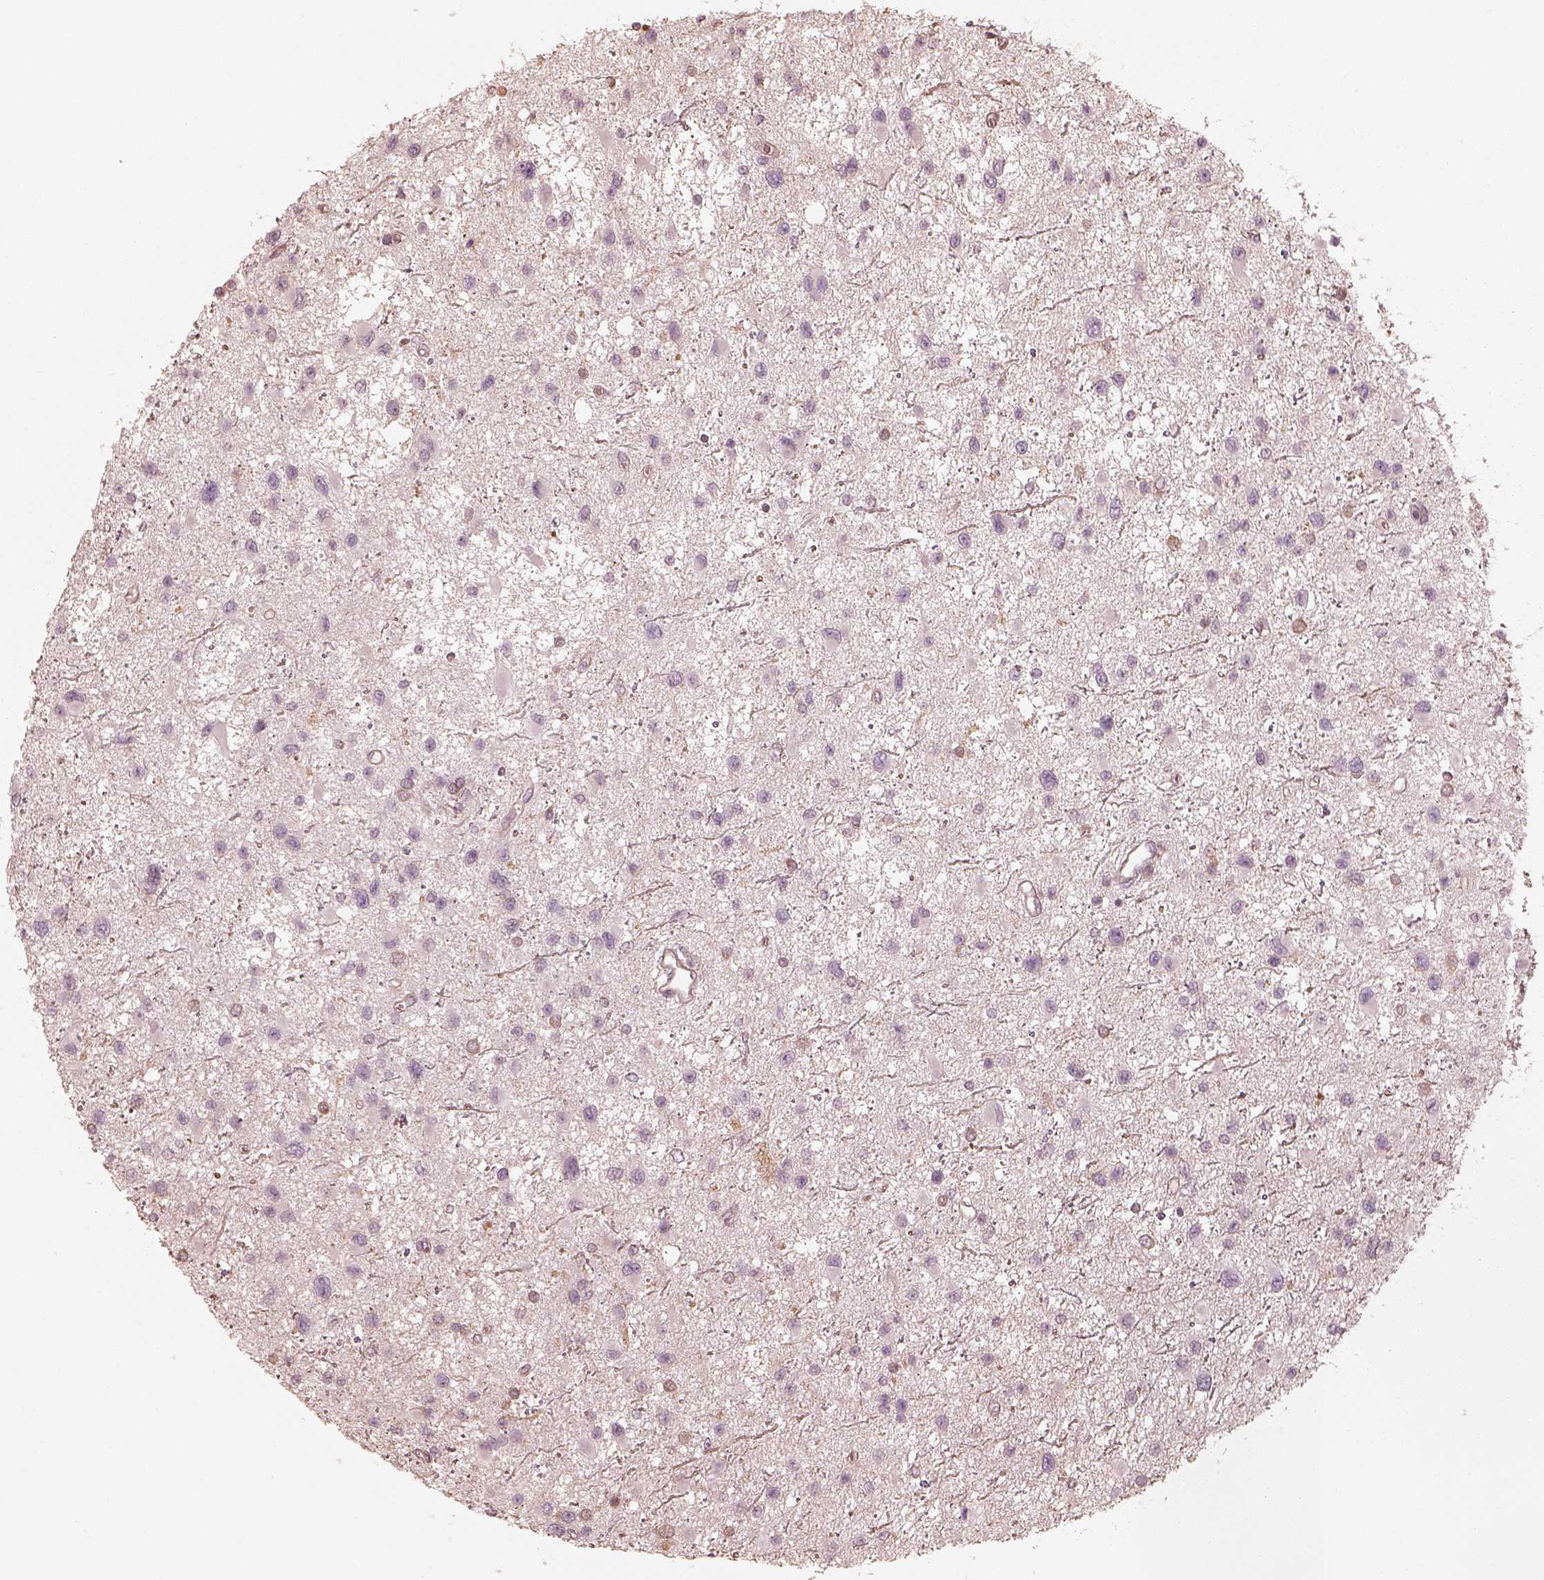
{"staining": {"intensity": "negative", "quantity": "none", "location": "none"}, "tissue": "glioma", "cell_type": "Tumor cells", "image_type": "cancer", "snomed": [{"axis": "morphology", "description": "Glioma, malignant, Low grade"}, {"axis": "topography", "description": "Brain"}], "caption": "There is no significant positivity in tumor cells of glioma.", "gene": "KIF5C", "patient": {"sex": "female", "age": 32}}